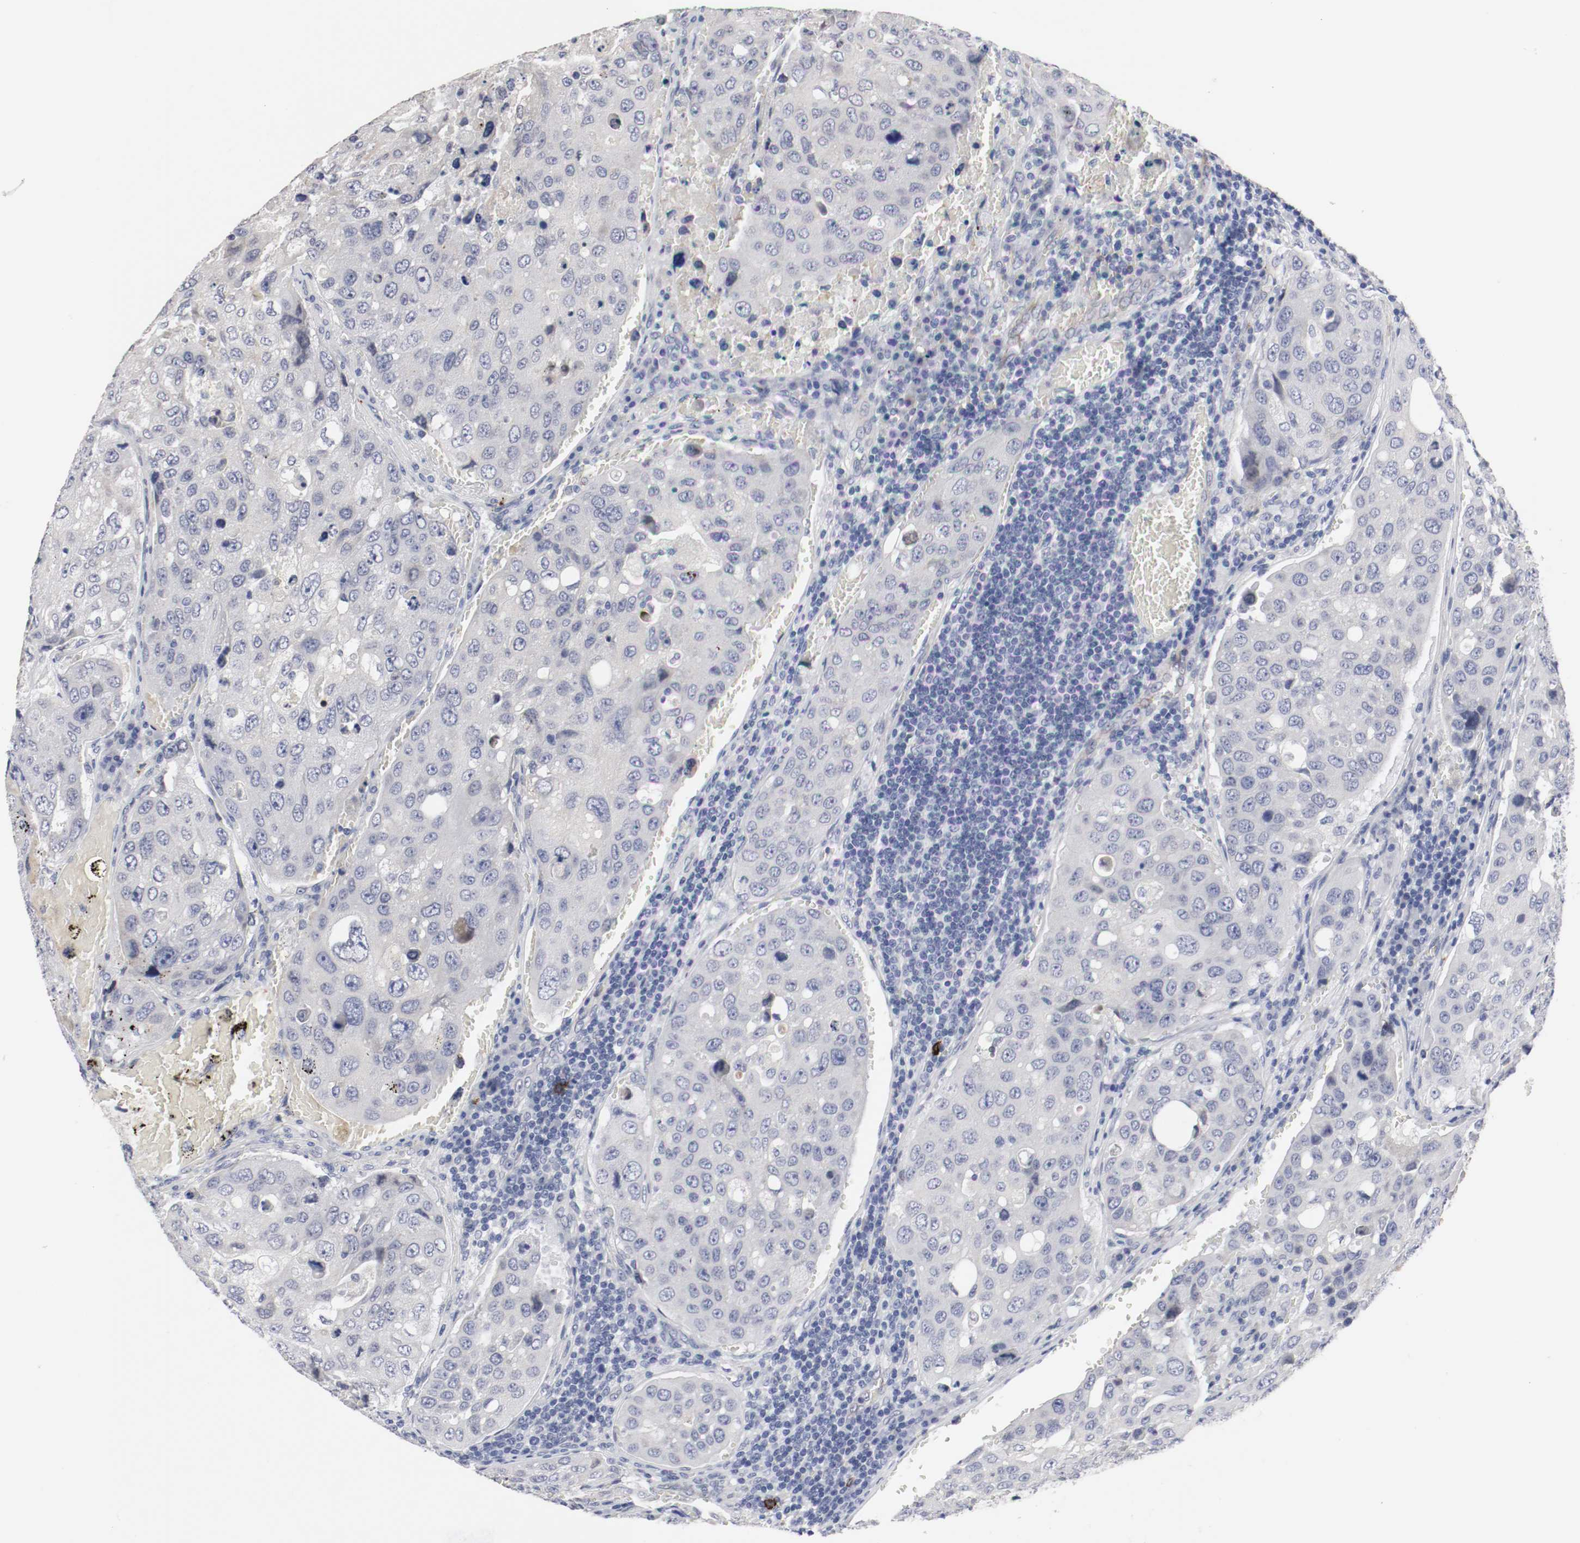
{"staining": {"intensity": "negative", "quantity": "none", "location": "none"}, "tissue": "urothelial cancer", "cell_type": "Tumor cells", "image_type": "cancer", "snomed": [{"axis": "morphology", "description": "Urothelial carcinoma, High grade"}, {"axis": "topography", "description": "Lymph node"}, {"axis": "topography", "description": "Urinary bladder"}], "caption": "The image reveals no staining of tumor cells in urothelial carcinoma (high-grade).", "gene": "KIT", "patient": {"sex": "male", "age": 51}}